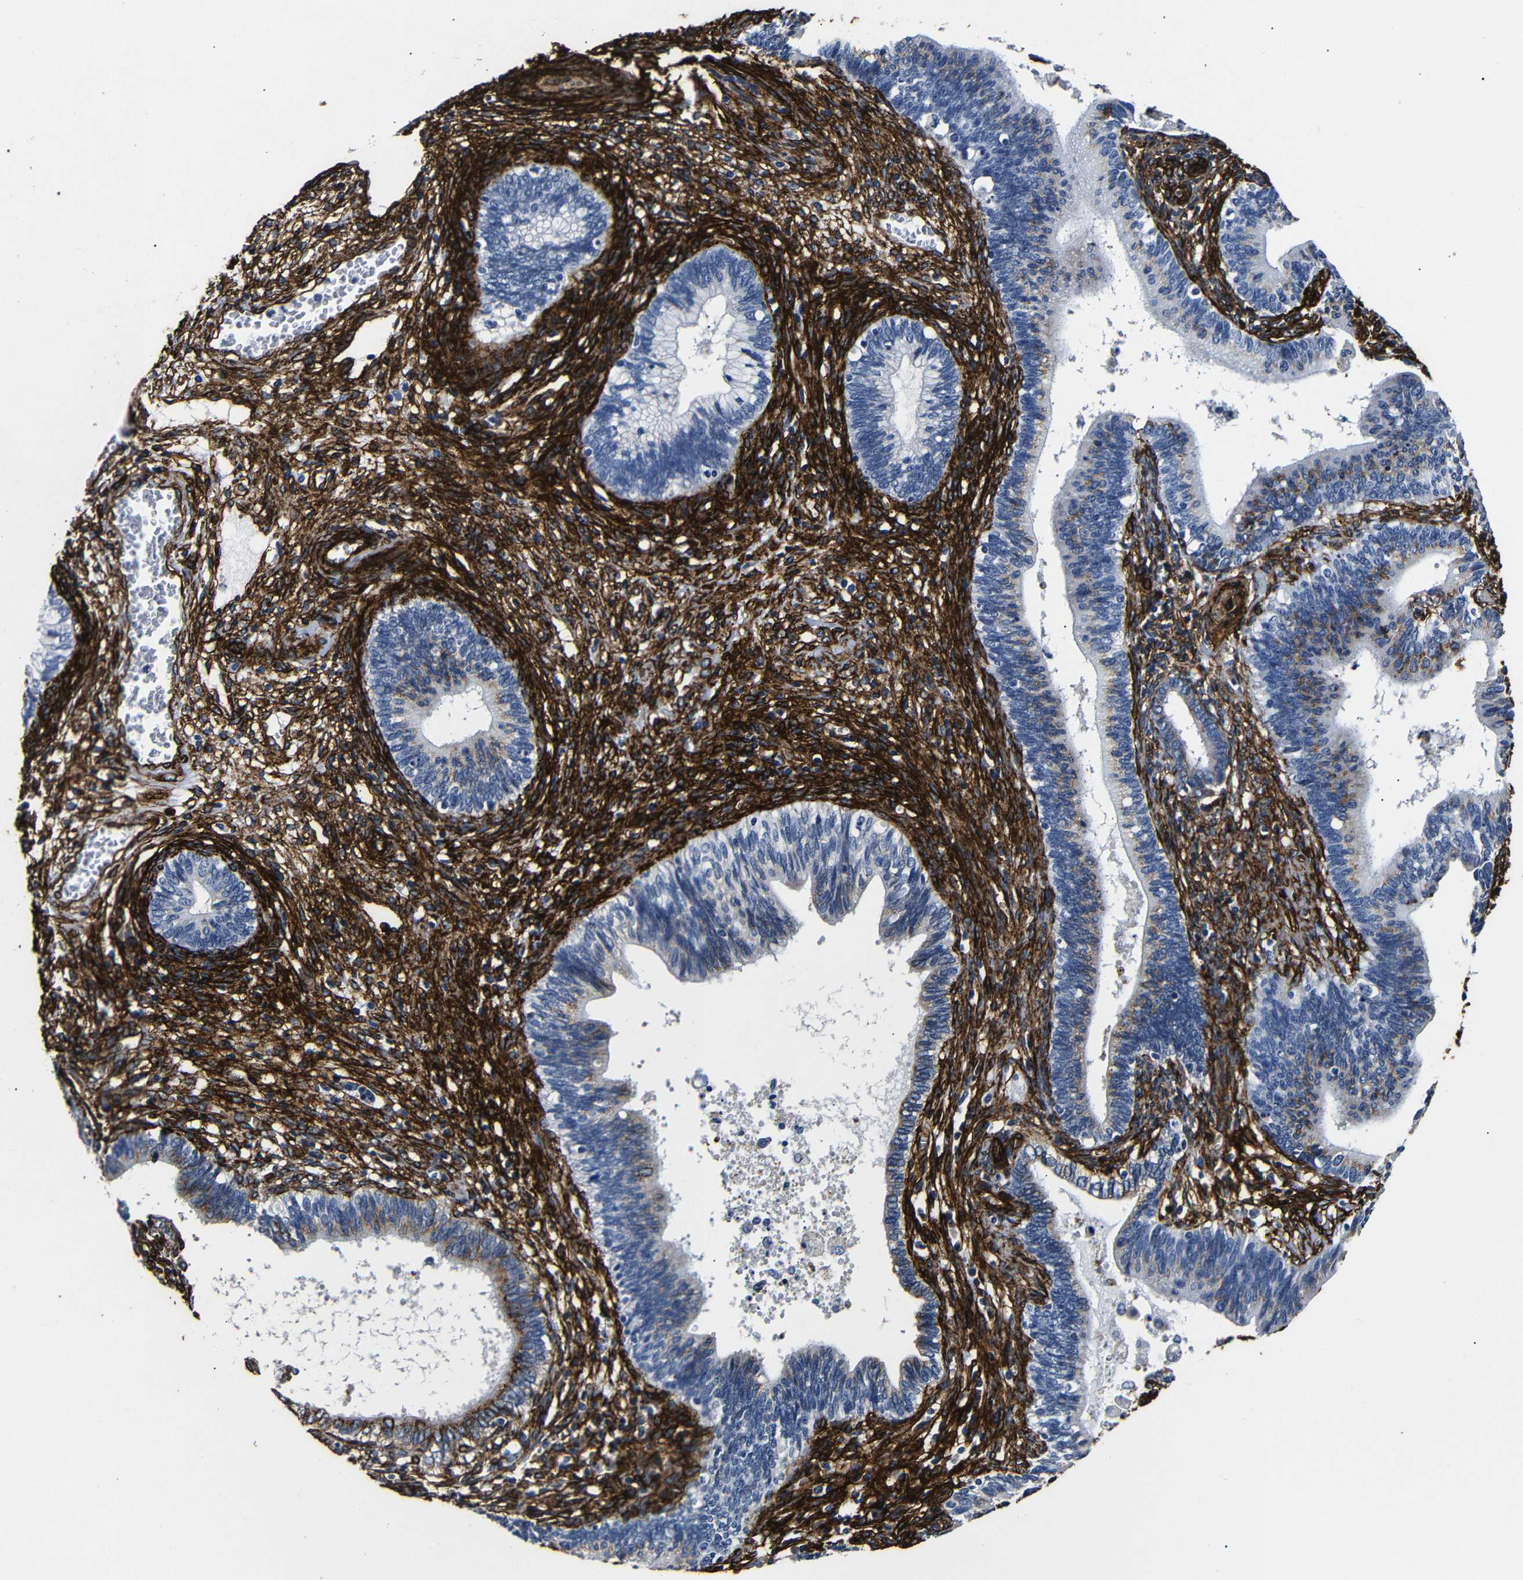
{"staining": {"intensity": "moderate", "quantity": "<25%", "location": "cytoplasmic/membranous"}, "tissue": "cervical cancer", "cell_type": "Tumor cells", "image_type": "cancer", "snomed": [{"axis": "morphology", "description": "Adenocarcinoma, NOS"}, {"axis": "topography", "description": "Cervix"}], "caption": "The image demonstrates staining of cervical cancer (adenocarcinoma), revealing moderate cytoplasmic/membranous protein staining (brown color) within tumor cells.", "gene": "CAV2", "patient": {"sex": "female", "age": 44}}